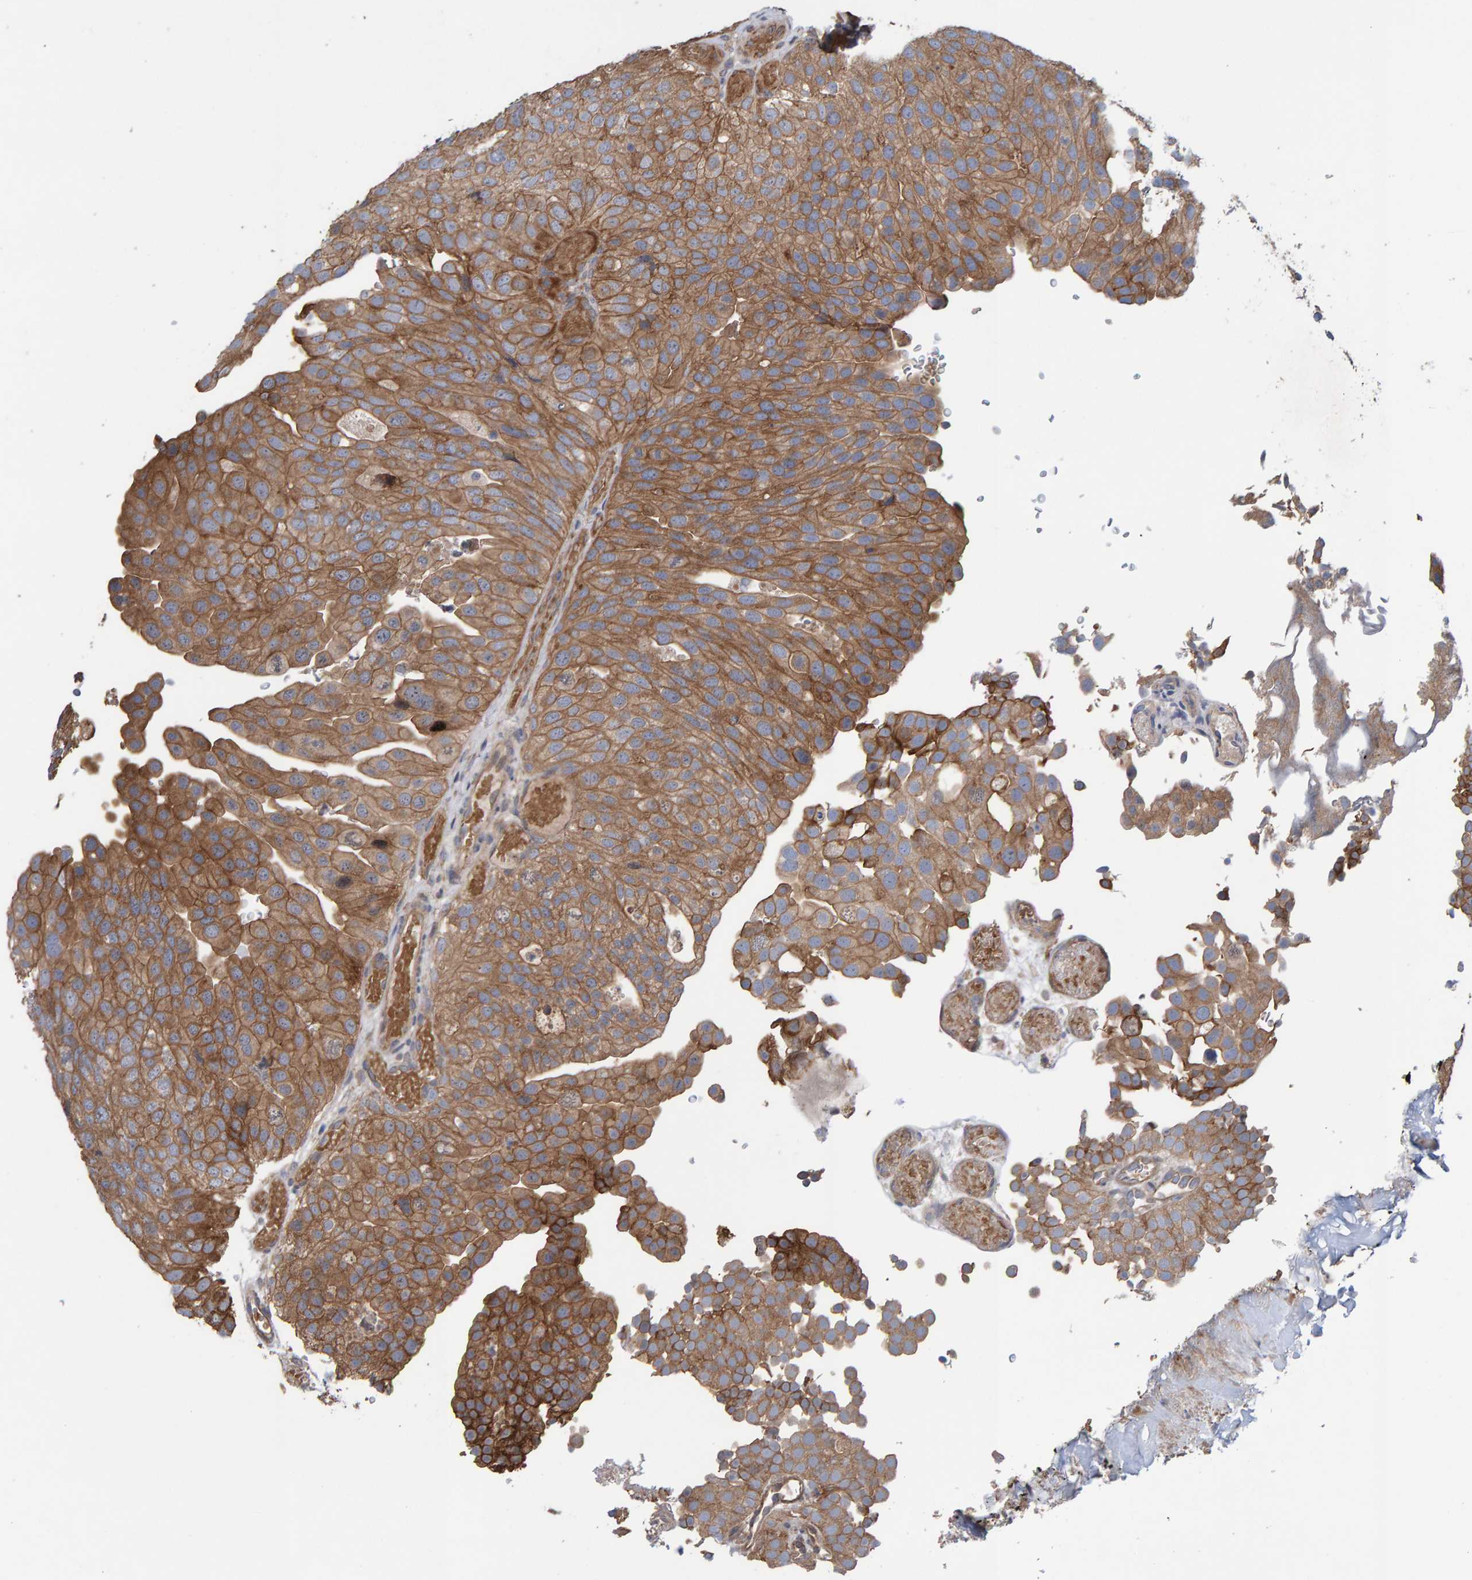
{"staining": {"intensity": "moderate", "quantity": ">75%", "location": "cytoplasmic/membranous"}, "tissue": "urothelial cancer", "cell_type": "Tumor cells", "image_type": "cancer", "snomed": [{"axis": "morphology", "description": "Urothelial carcinoma, Low grade"}, {"axis": "topography", "description": "Urinary bladder"}], "caption": "High-power microscopy captured an immunohistochemistry (IHC) histopathology image of low-grade urothelial carcinoma, revealing moderate cytoplasmic/membranous staining in about >75% of tumor cells.", "gene": "LRSAM1", "patient": {"sex": "male", "age": 78}}